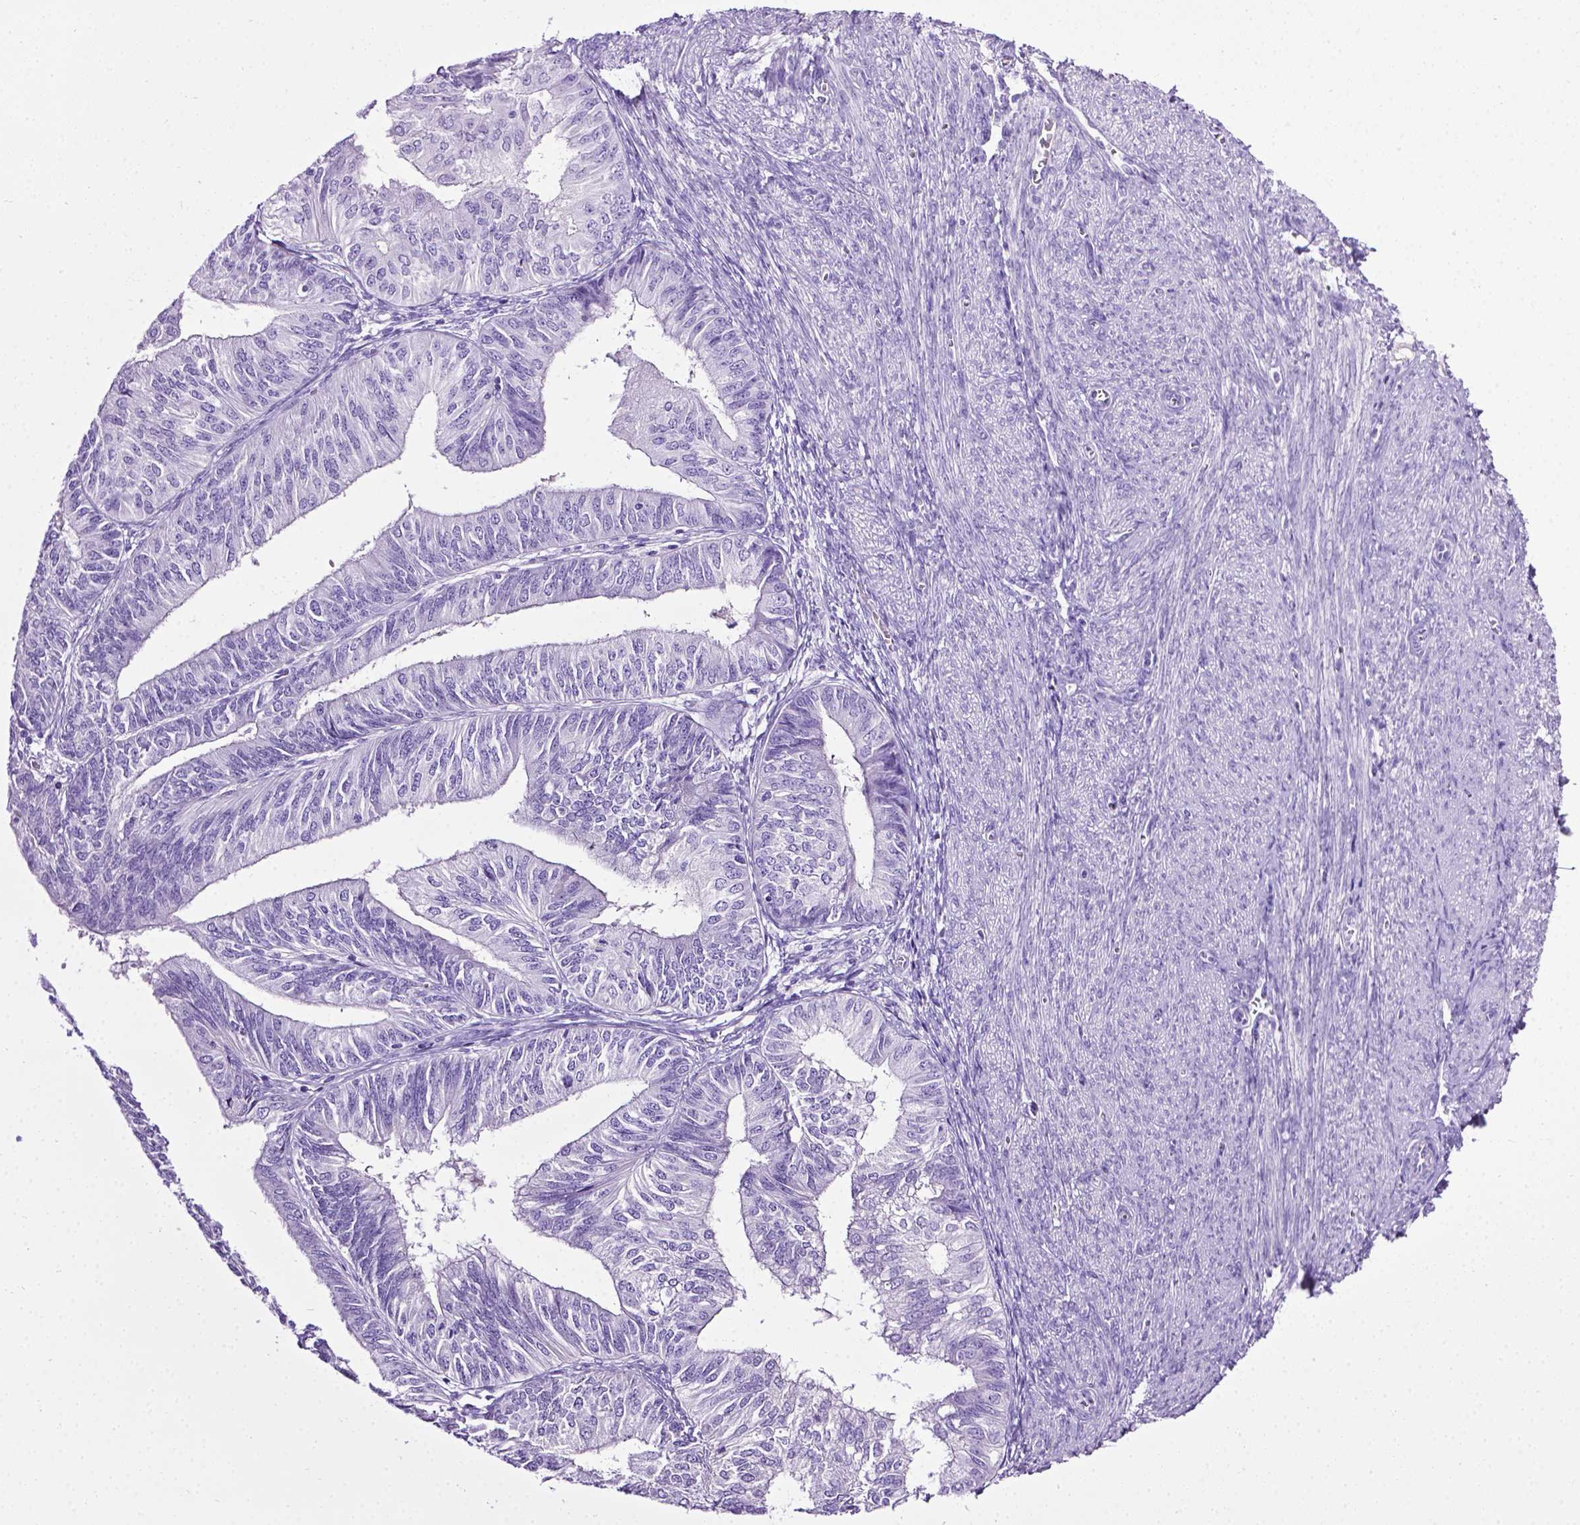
{"staining": {"intensity": "negative", "quantity": "none", "location": "none"}, "tissue": "endometrial cancer", "cell_type": "Tumor cells", "image_type": "cancer", "snomed": [{"axis": "morphology", "description": "Adenocarcinoma, NOS"}, {"axis": "topography", "description": "Endometrium"}], "caption": "Immunohistochemistry (IHC) of human endometrial cancer exhibits no expression in tumor cells. Nuclei are stained in blue.", "gene": "LELP1", "patient": {"sex": "female", "age": 58}}